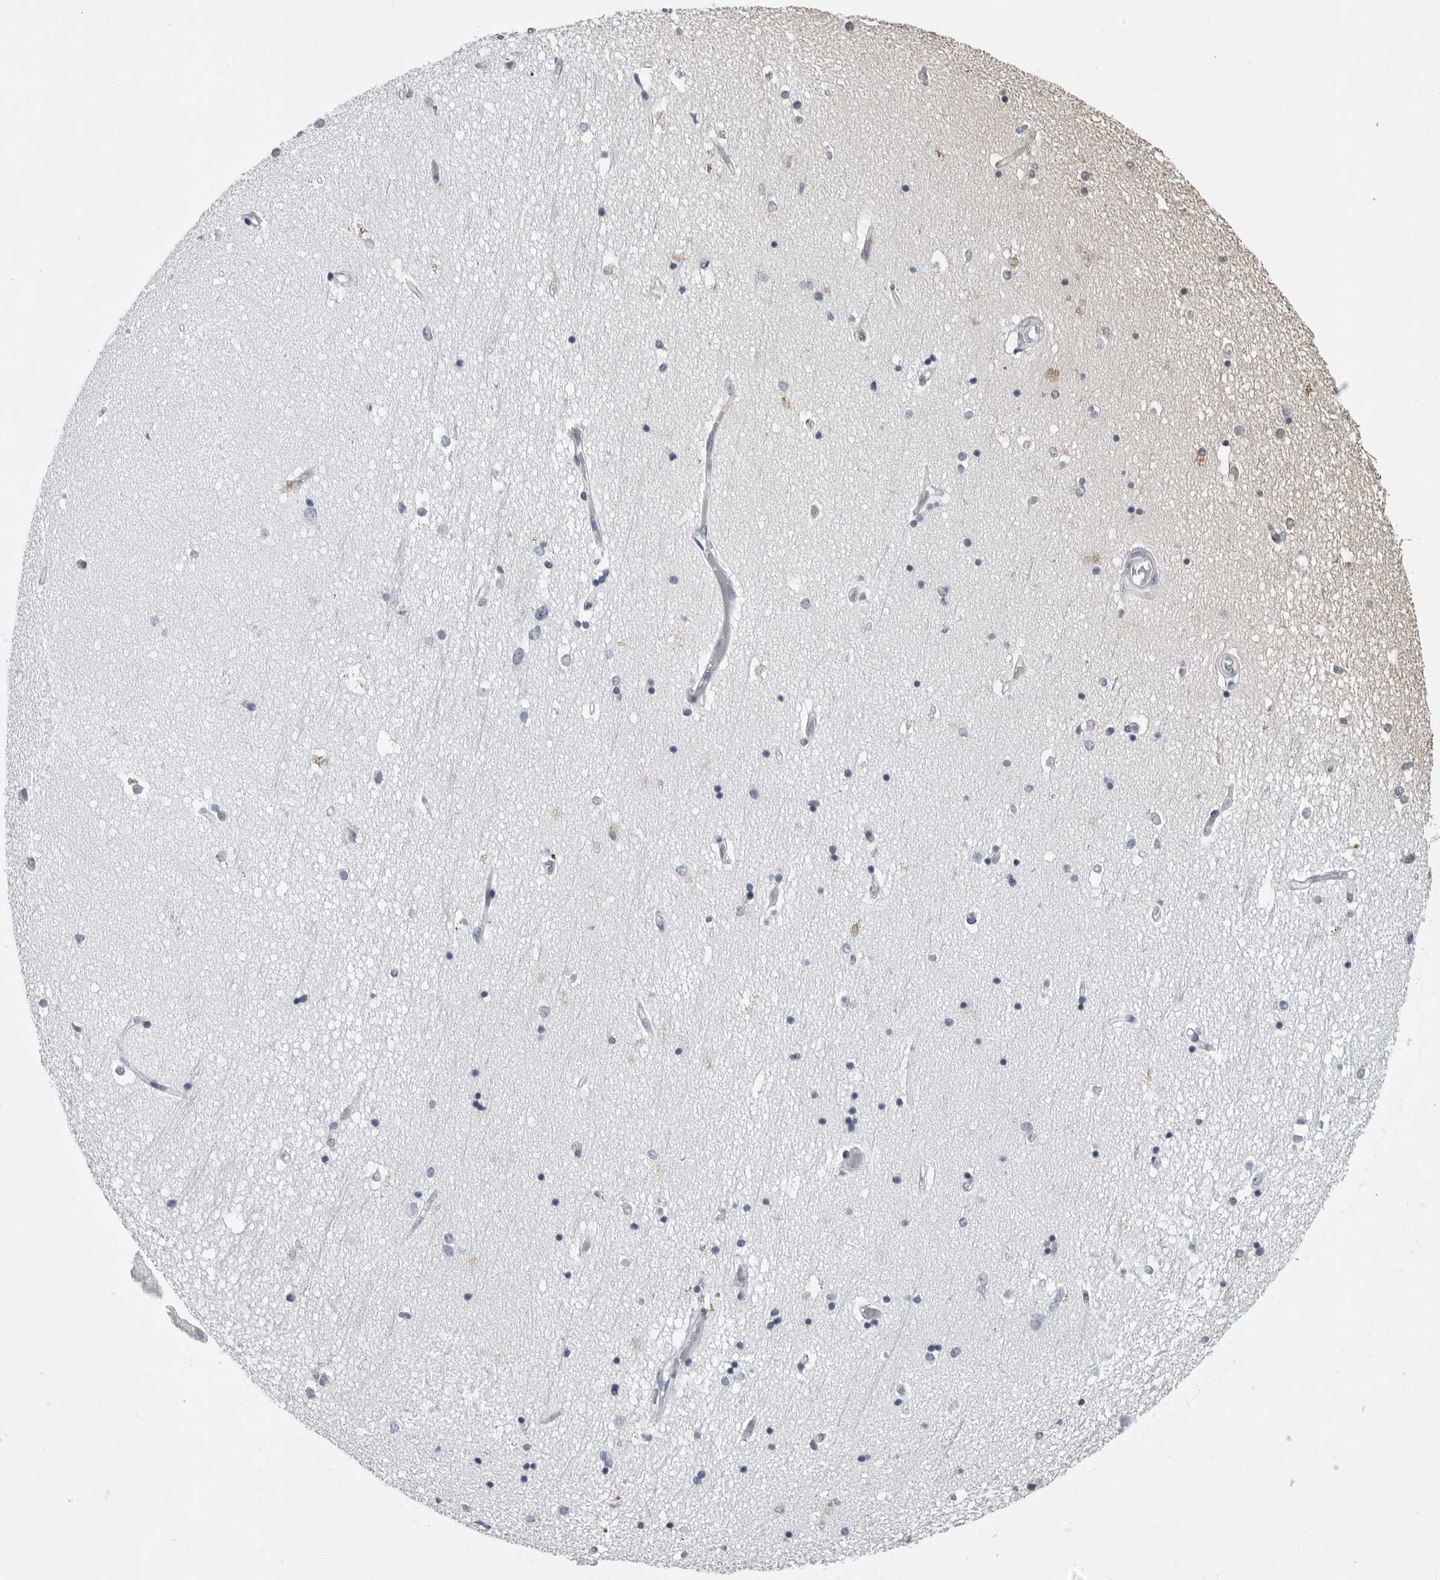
{"staining": {"intensity": "moderate", "quantity": "25%-75%", "location": "cytoplasmic/membranous"}, "tissue": "hippocampus", "cell_type": "Glial cells", "image_type": "normal", "snomed": [{"axis": "morphology", "description": "Normal tissue, NOS"}, {"axis": "topography", "description": "Hippocampus"}], "caption": "A medium amount of moderate cytoplasmic/membranous staining is appreciated in about 25%-75% of glial cells in unremarkable hippocampus. (brown staining indicates protein expression, while blue staining denotes nuclei).", "gene": "PRRX2", "patient": {"sex": "male", "age": 45}}